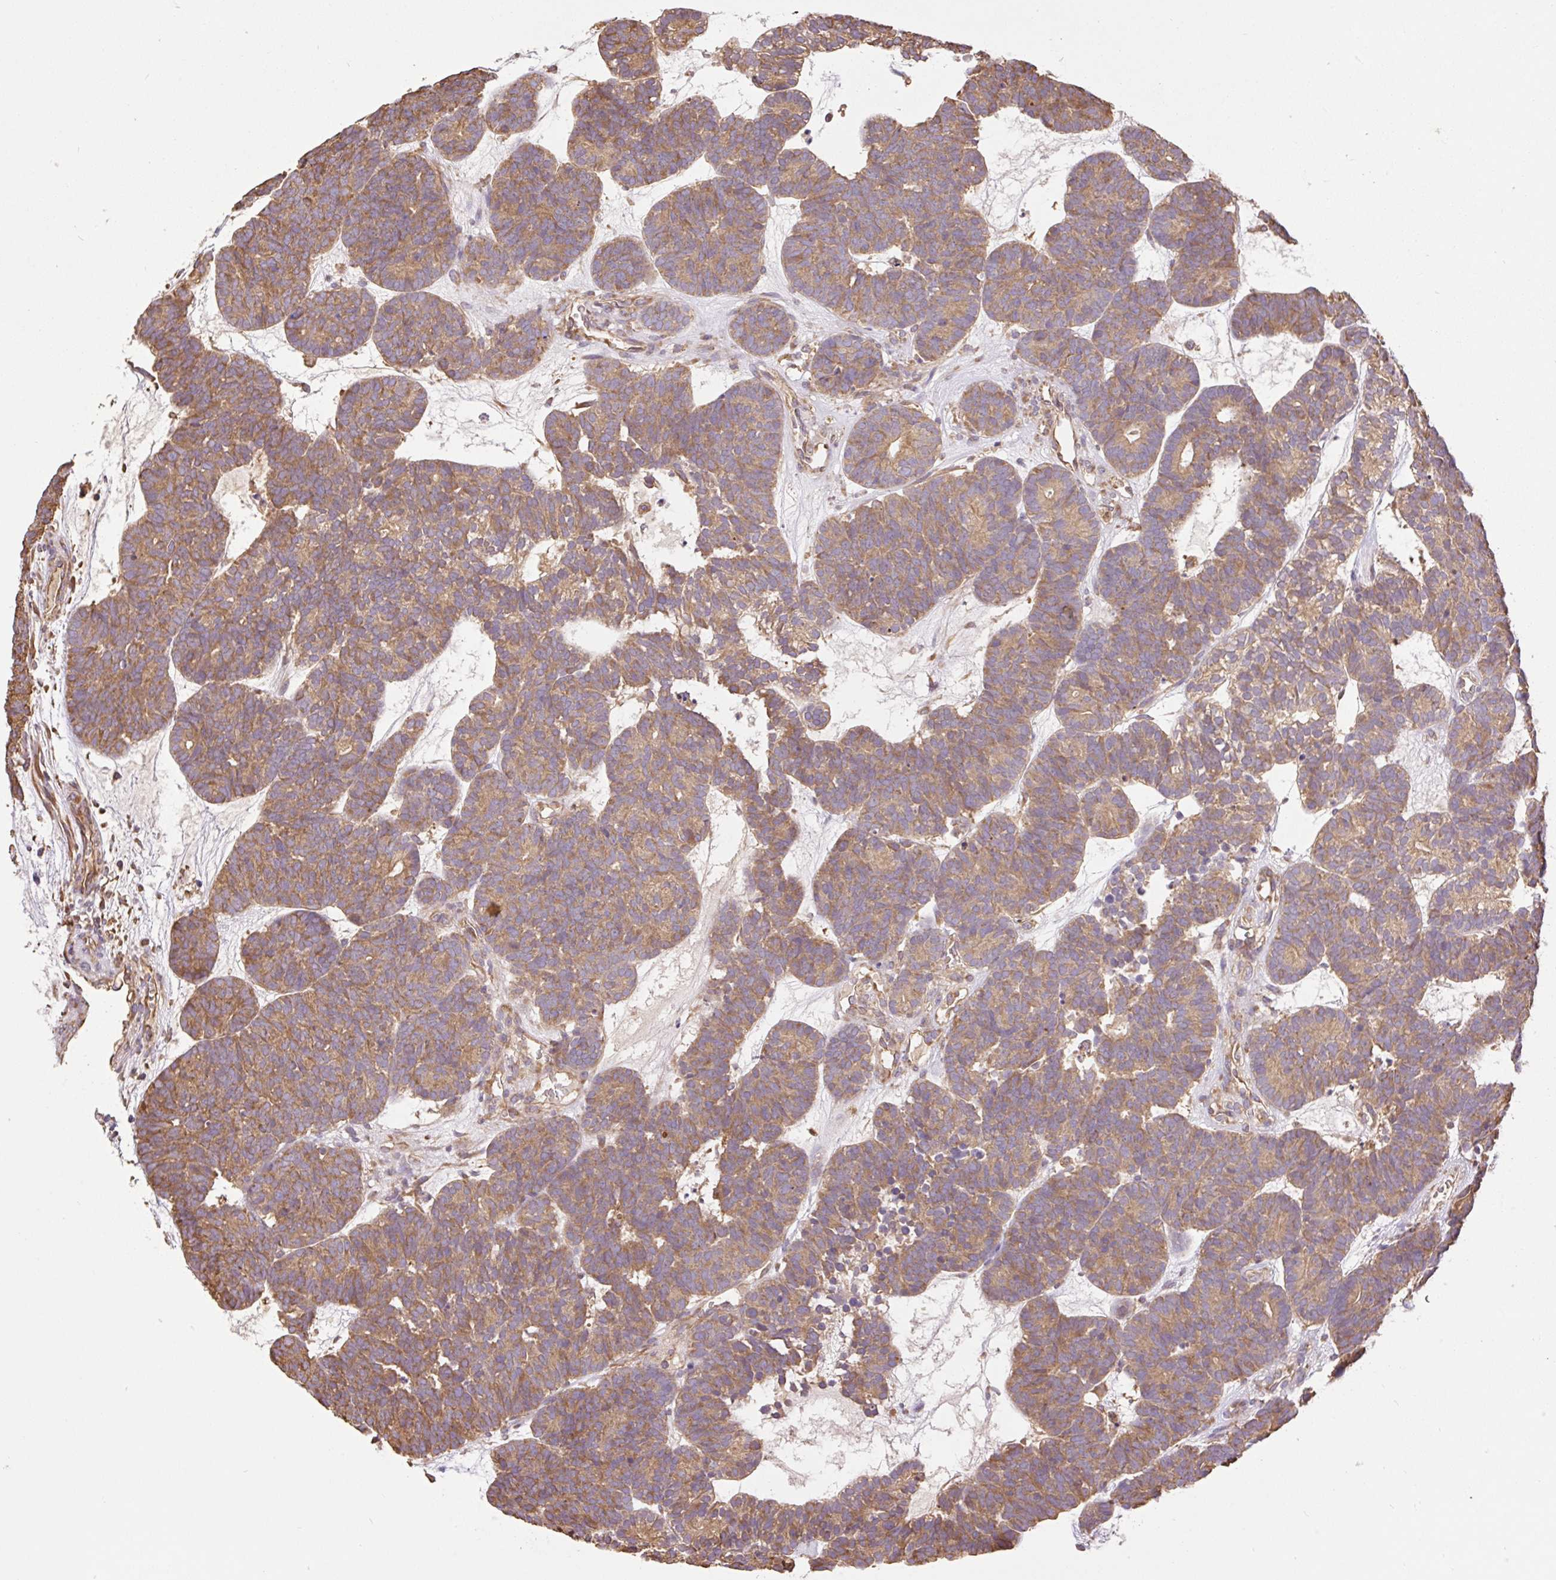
{"staining": {"intensity": "moderate", "quantity": ">75%", "location": "cytoplasmic/membranous"}, "tissue": "head and neck cancer", "cell_type": "Tumor cells", "image_type": "cancer", "snomed": [{"axis": "morphology", "description": "Adenocarcinoma, NOS"}, {"axis": "topography", "description": "Head-Neck"}], "caption": "Immunohistochemical staining of human head and neck adenocarcinoma exhibits moderate cytoplasmic/membranous protein positivity in approximately >75% of tumor cells. (IHC, brightfield microscopy, high magnification).", "gene": "DESI1", "patient": {"sex": "female", "age": 81}}